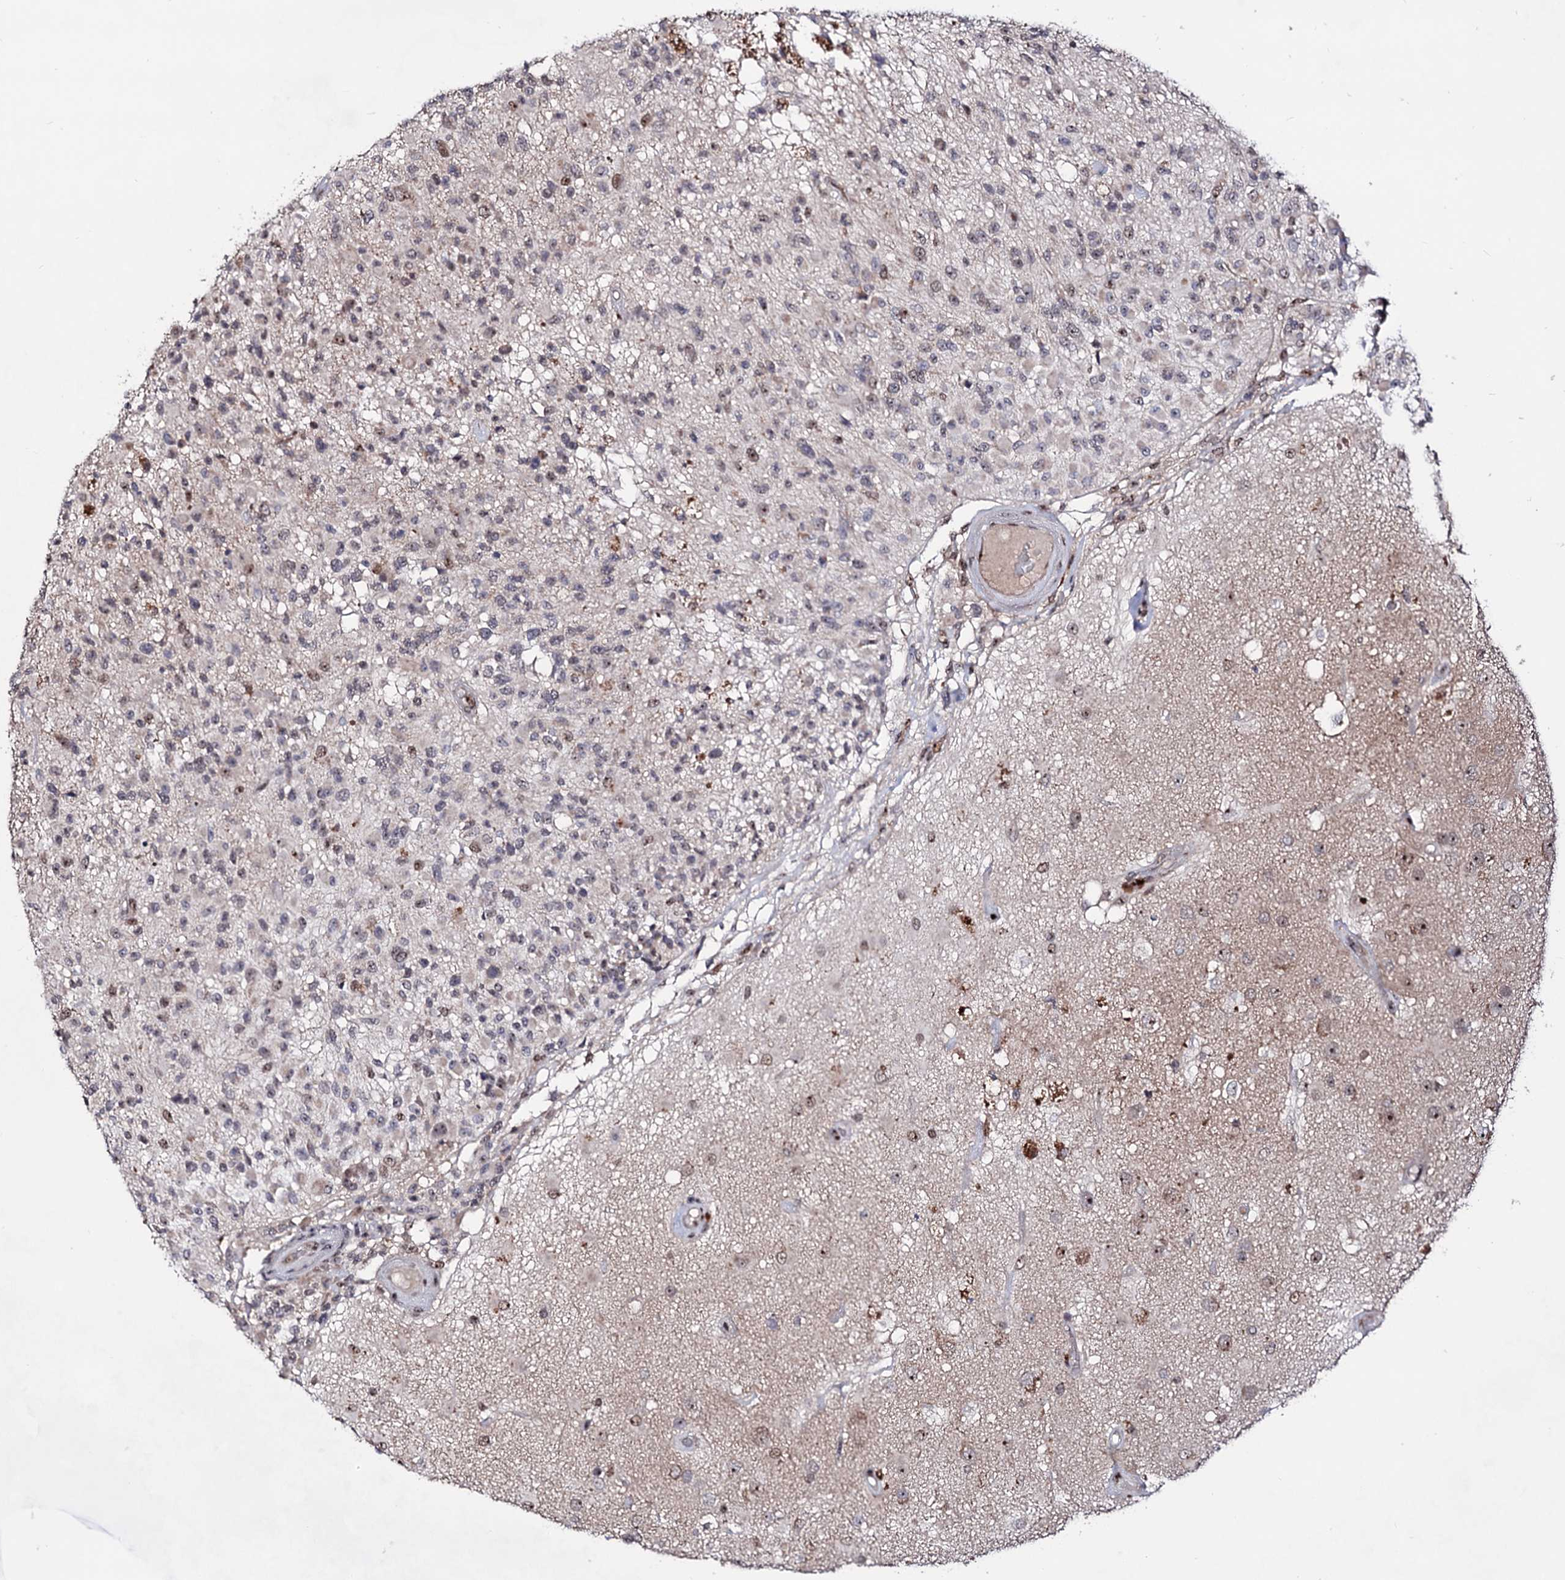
{"staining": {"intensity": "negative", "quantity": "none", "location": "none"}, "tissue": "glioma", "cell_type": "Tumor cells", "image_type": "cancer", "snomed": [{"axis": "morphology", "description": "Glioma, malignant, High grade"}, {"axis": "morphology", "description": "Glioblastoma, NOS"}, {"axis": "topography", "description": "Brain"}], "caption": "Tumor cells are negative for protein expression in human glioma.", "gene": "EXOSC10", "patient": {"sex": "male", "age": 60}}